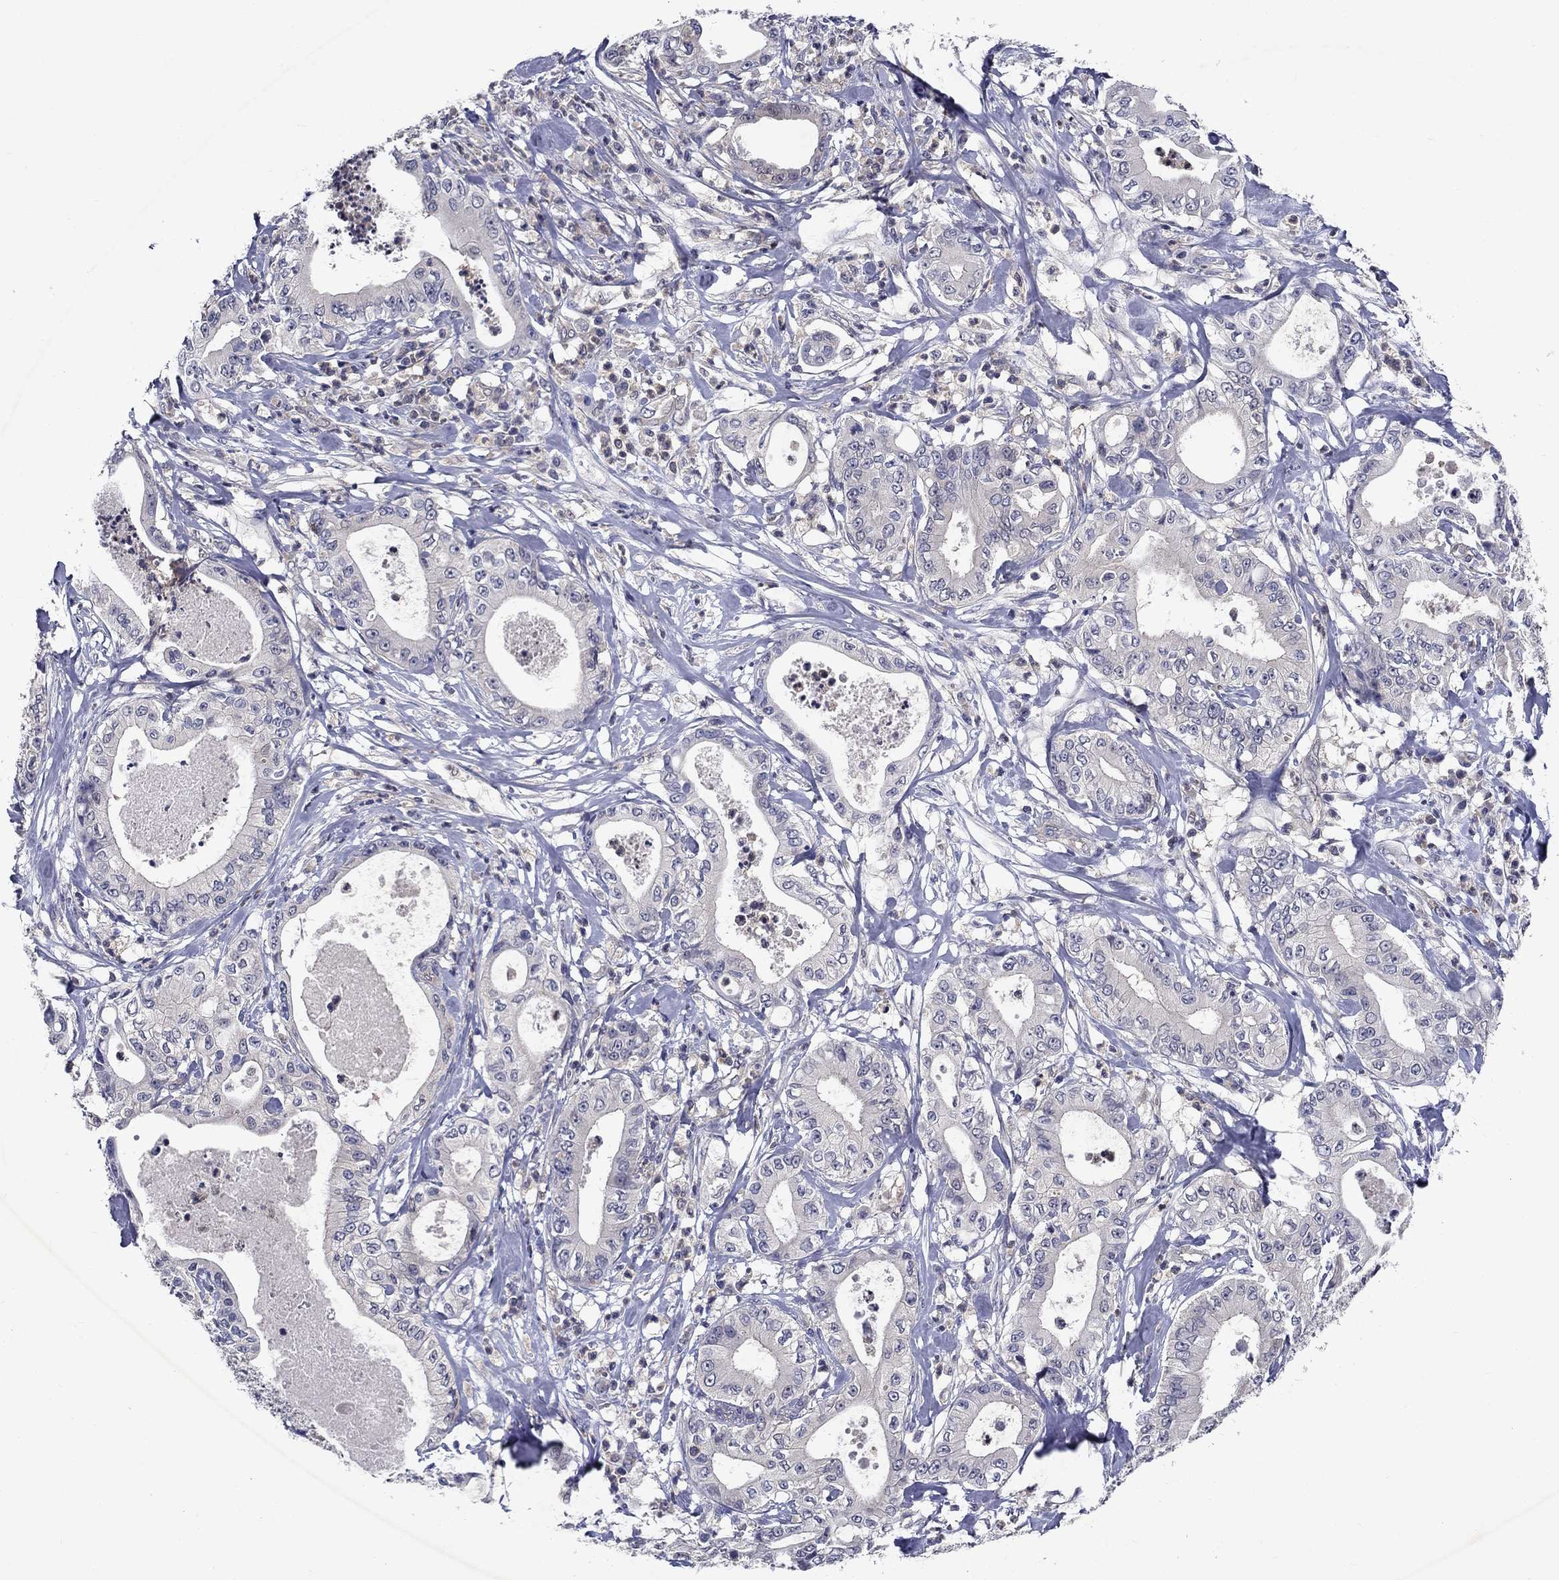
{"staining": {"intensity": "negative", "quantity": "none", "location": "none"}, "tissue": "pancreatic cancer", "cell_type": "Tumor cells", "image_type": "cancer", "snomed": [{"axis": "morphology", "description": "Adenocarcinoma, NOS"}, {"axis": "topography", "description": "Pancreas"}], "caption": "Immunohistochemistry (IHC) histopathology image of human pancreatic cancer stained for a protein (brown), which exhibits no staining in tumor cells.", "gene": "GLTP", "patient": {"sex": "male", "age": 71}}